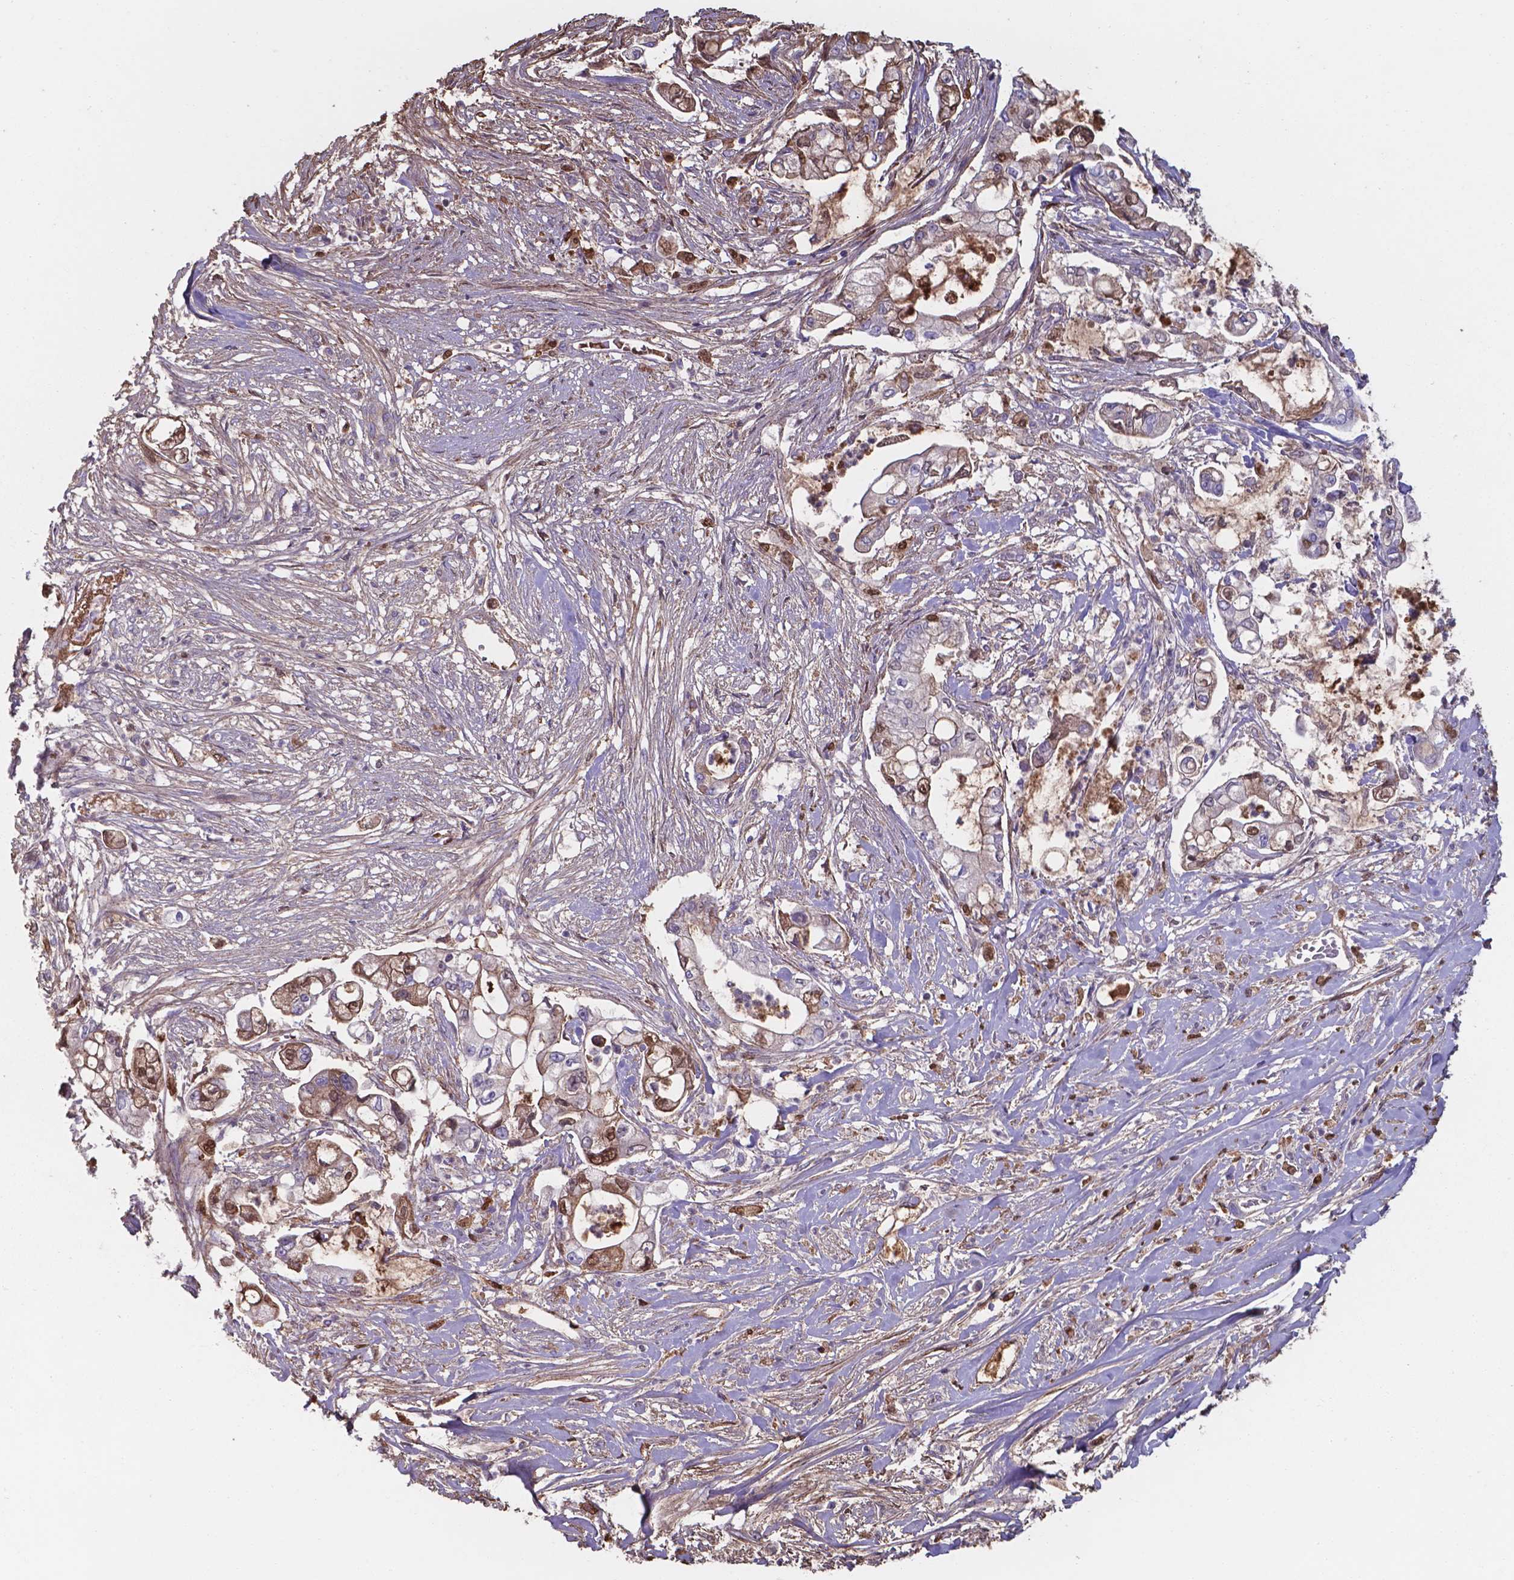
{"staining": {"intensity": "moderate", "quantity": "25%-75%", "location": "cytoplasmic/membranous,nuclear"}, "tissue": "pancreatic cancer", "cell_type": "Tumor cells", "image_type": "cancer", "snomed": [{"axis": "morphology", "description": "Adenocarcinoma, NOS"}, {"axis": "topography", "description": "Pancreas"}], "caption": "IHC micrograph of pancreatic cancer (adenocarcinoma) stained for a protein (brown), which shows medium levels of moderate cytoplasmic/membranous and nuclear positivity in approximately 25%-75% of tumor cells.", "gene": "SERPINA1", "patient": {"sex": "female", "age": 69}}